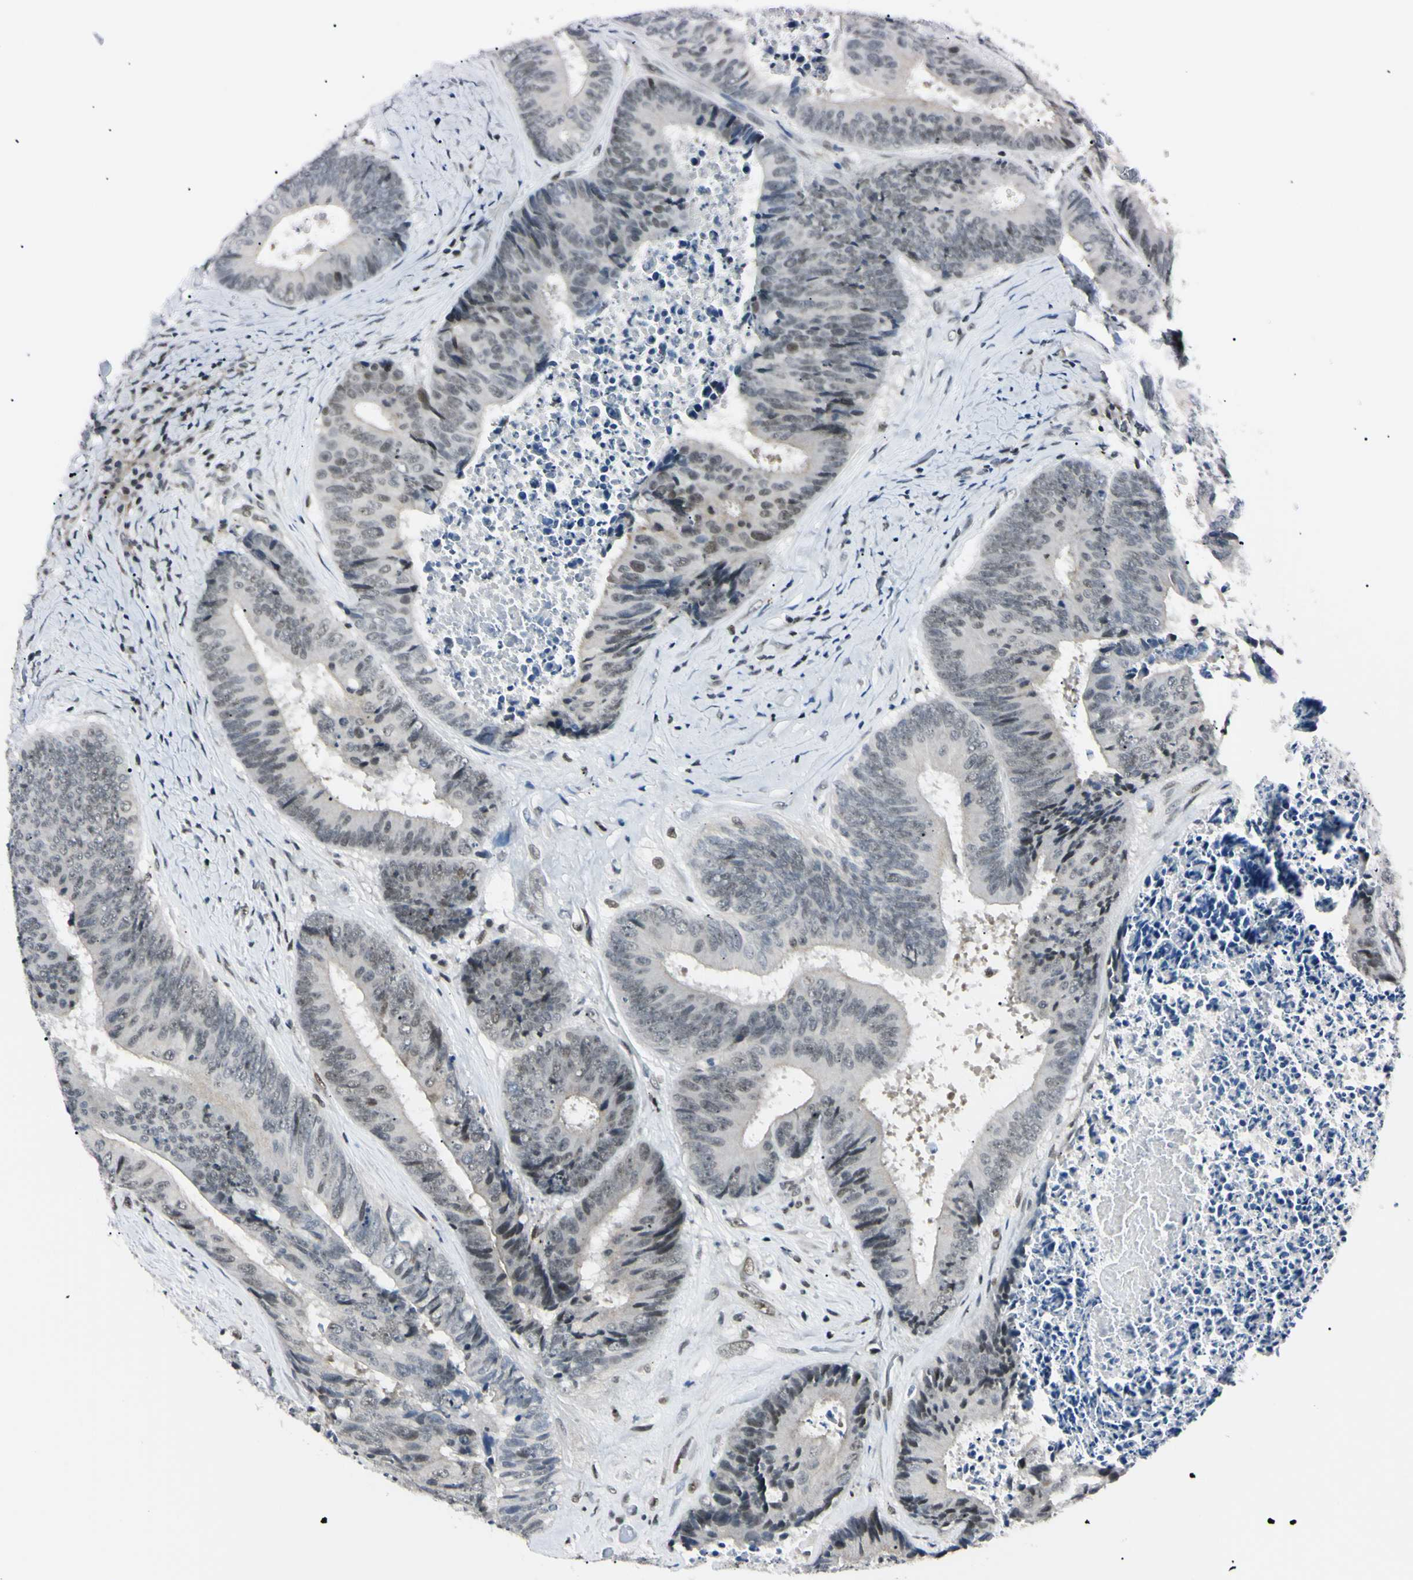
{"staining": {"intensity": "negative", "quantity": "none", "location": "none"}, "tissue": "colorectal cancer", "cell_type": "Tumor cells", "image_type": "cancer", "snomed": [{"axis": "morphology", "description": "Adenocarcinoma, NOS"}, {"axis": "topography", "description": "Rectum"}], "caption": "Colorectal cancer stained for a protein using IHC reveals no expression tumor cells.", "gene": "C1orf174", "patient": {"sex": "male", "age": 72}}